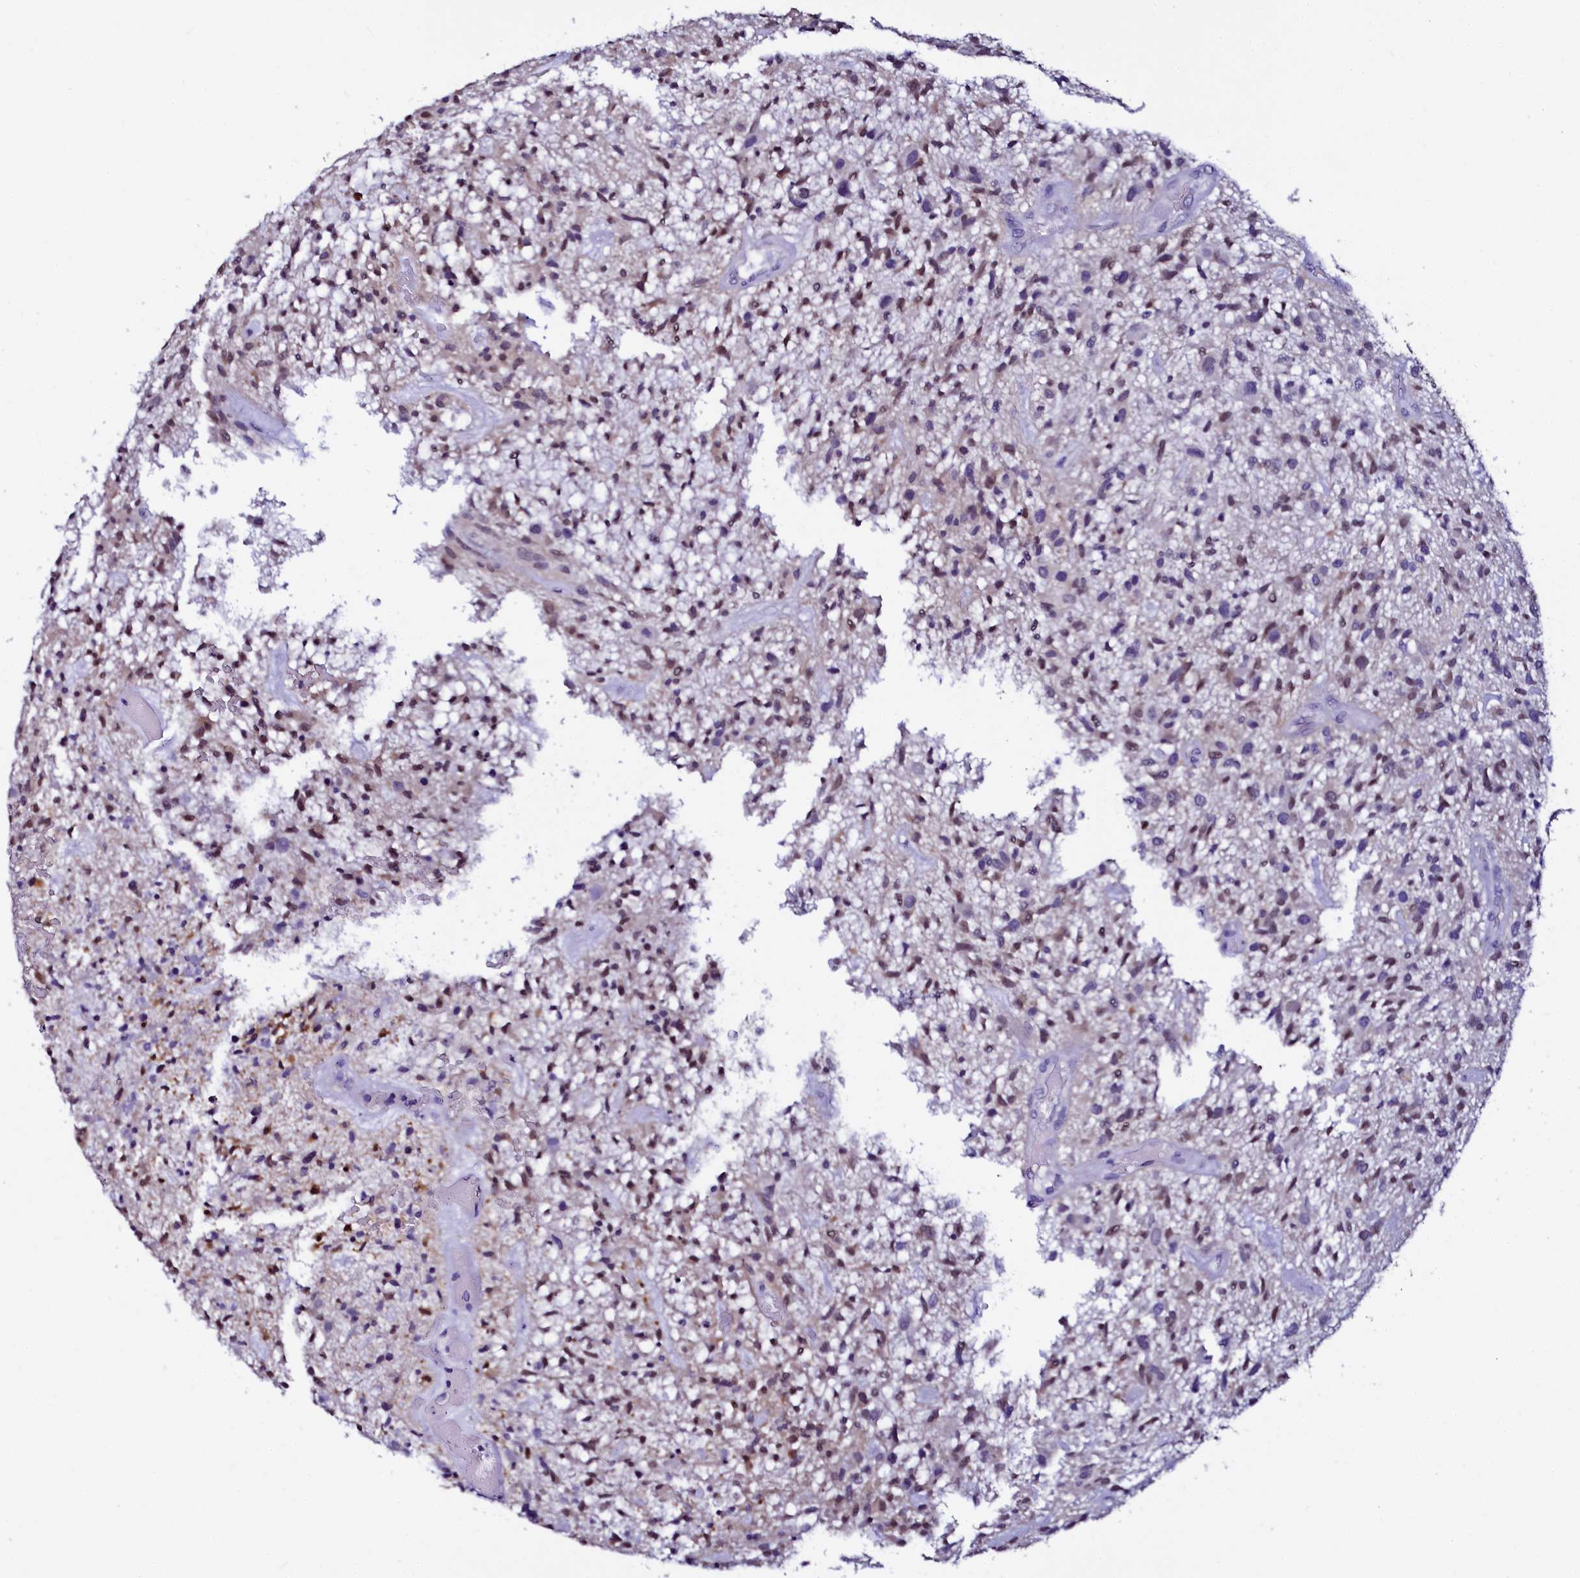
{"staining": {"intensity": "negative", "quantity": "none", "location": "none"}, "tissue": "glioma", "cell_type": "Tumor cells", "image_type": "cancer", "snomed": [{"axis": "morphology", "description": "Glioma, malignant, High grade"}, {"axis": "topography", "description": "Brain"}], "caption": "Tumor cells are negative for brown protein staining in glioma.", "gene": "SORD", "patient": {"sex": "male", "age": 47}}